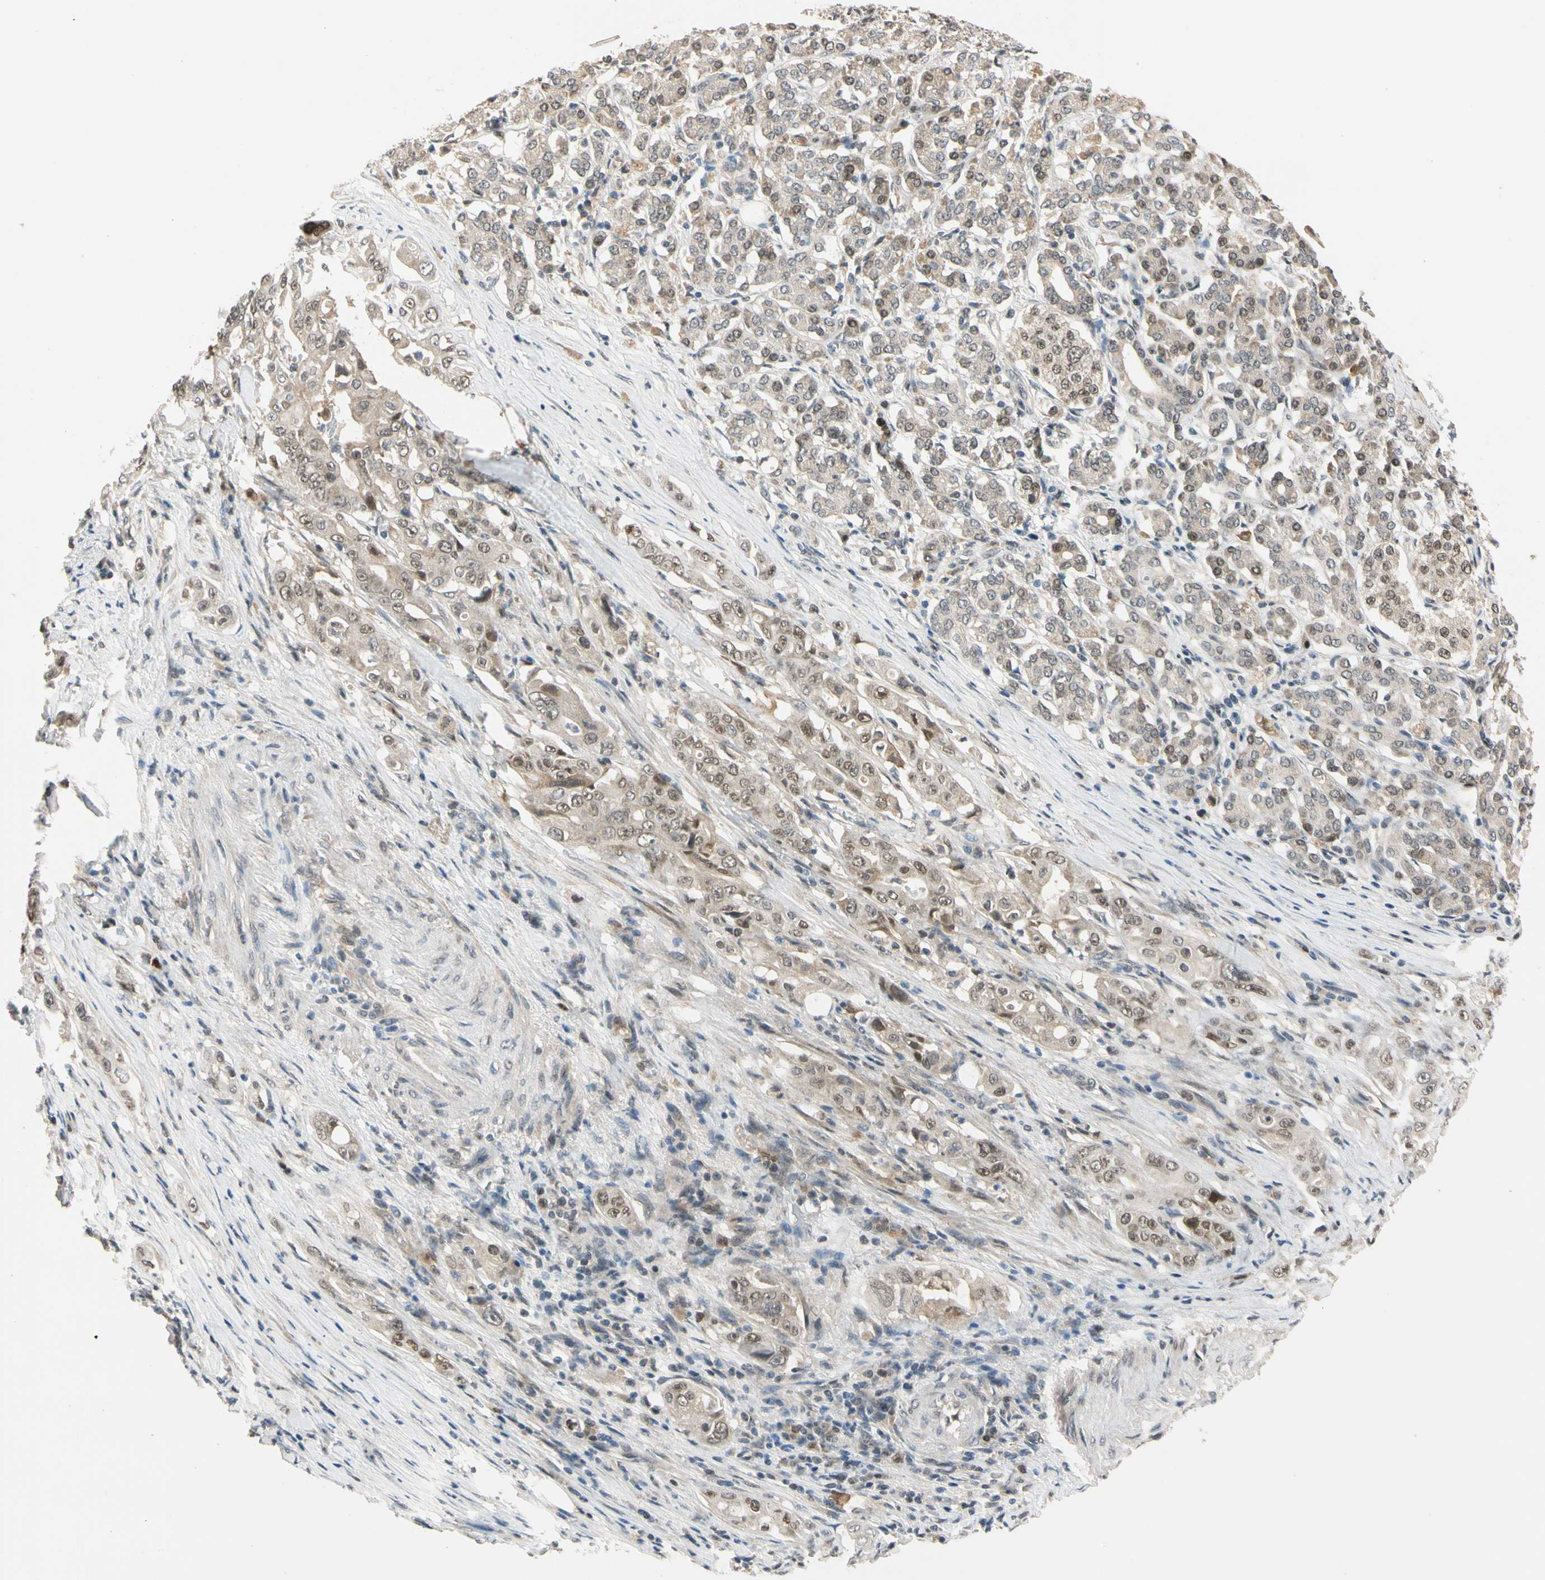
{"staining": {"intensity": "moderate", "quantity": ">75%", "location": "cytoplasmic/membranous,nuclear"}, "tissue": "pancreatic cancer", "cell_type": "Tumor cells", "image_type": "cancer", "snomed": [{"axis": "morphology", "description": "Normal tissue, NOS"}, {"axis": "topography", "description": "Pancreas"}], "caption": "Pancreatic cancer was stained to show a protein in brown. There is medium levels of moderate cytoplasmic/membranous and nuclear staining in about >75% of tumor cells.", "gene": "RIOX2", "patient": {"sex": "male", "age": 42}}